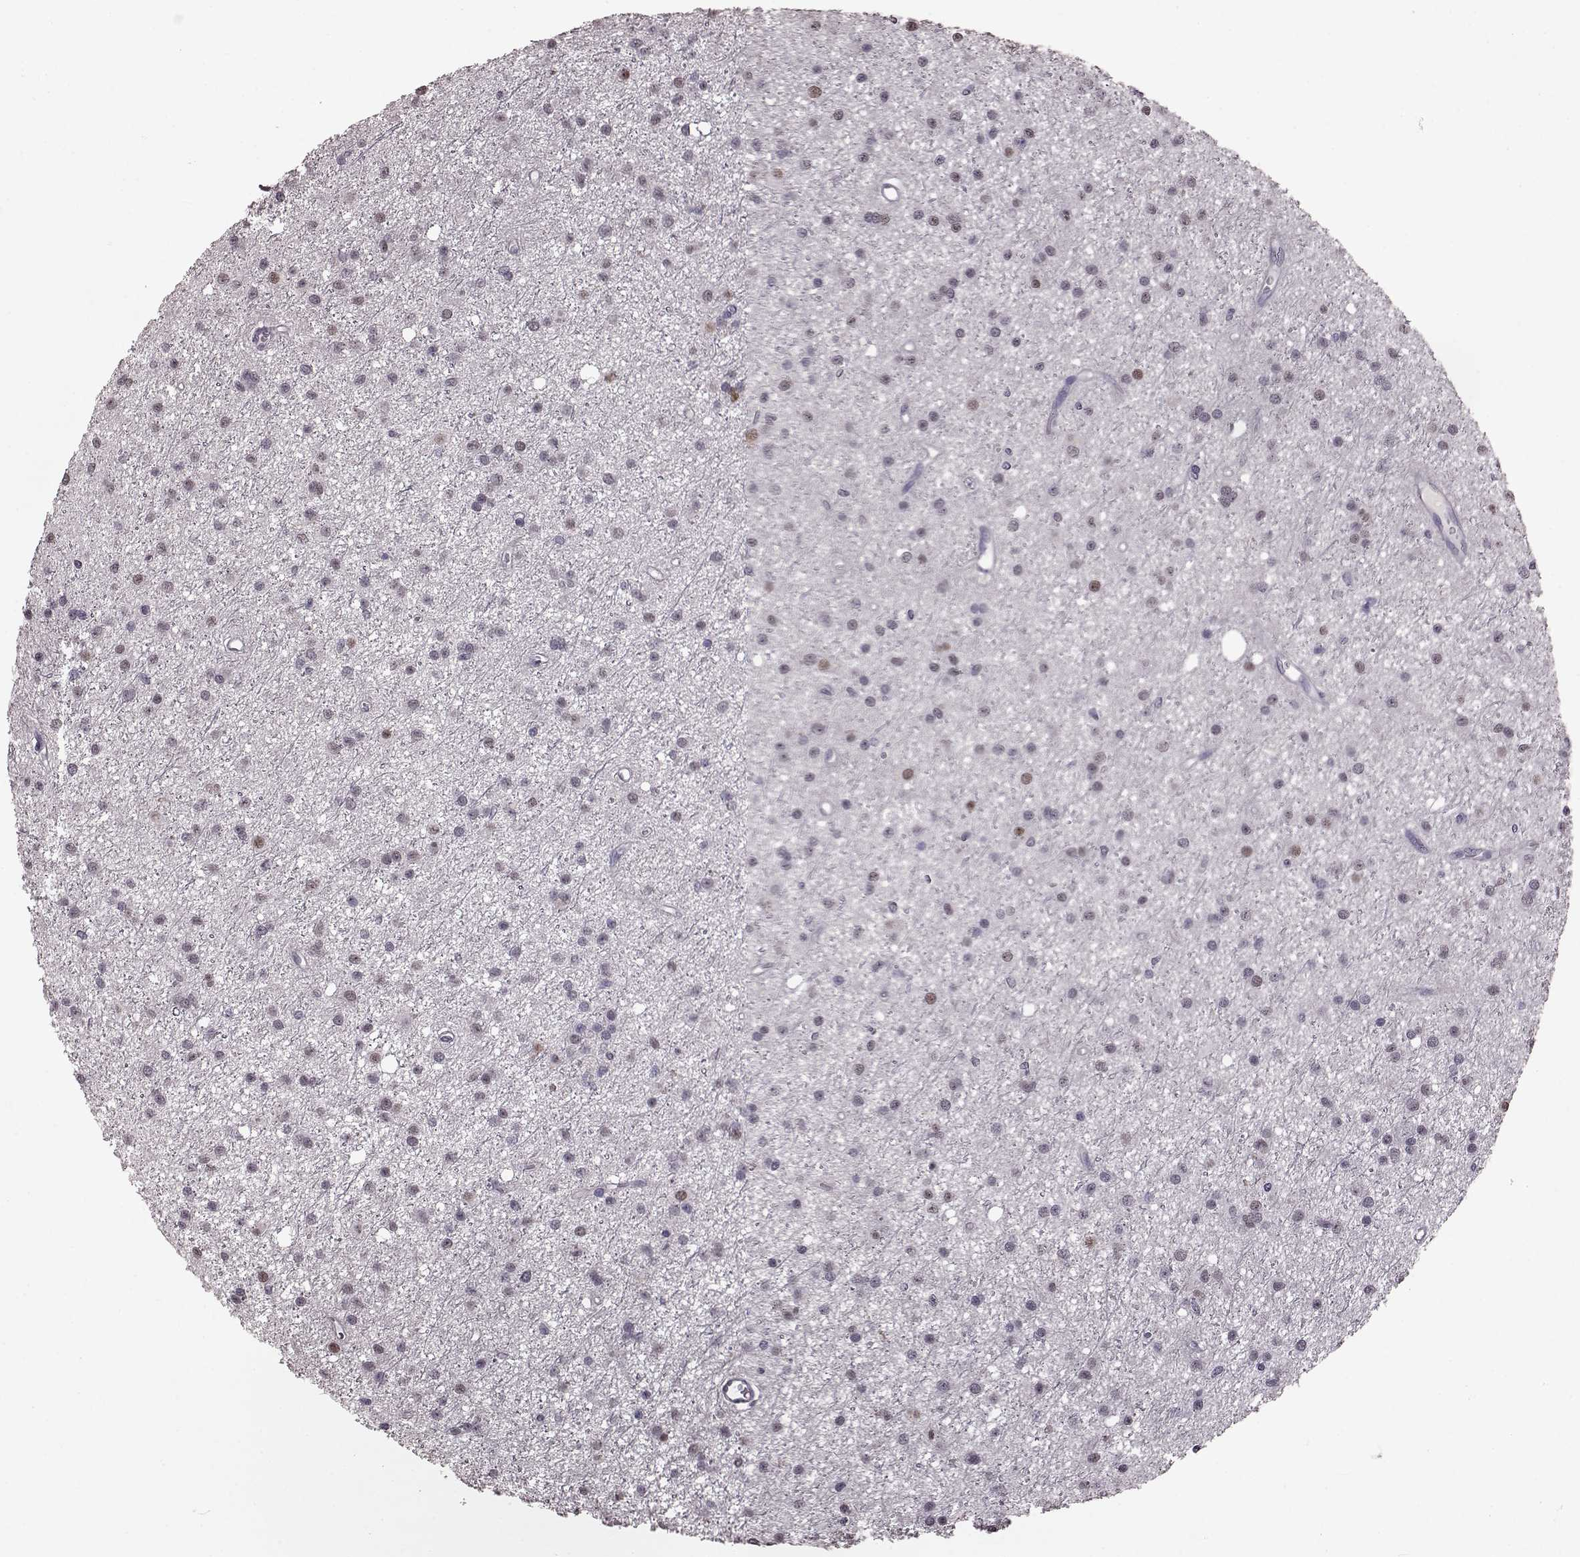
{"staining": {"intensity": "weak", "quantity": "<25%", "location": "nuclear"}, "tissue": "glioma", "cell_type": "Tumor cells", "image_type": "cancer", "snomed": [{"axis": "morphology", "description": "Glioma, malignant, Low grade"}, {"axis": "topography", "description": "Brain"}], "caption": "Immunohistochemical staining of malignant glioma (low-grade) exhibits no significant expression in tumor cells.", "gene": "TSKS", "patient": {"sex": "male", "age": 27}}